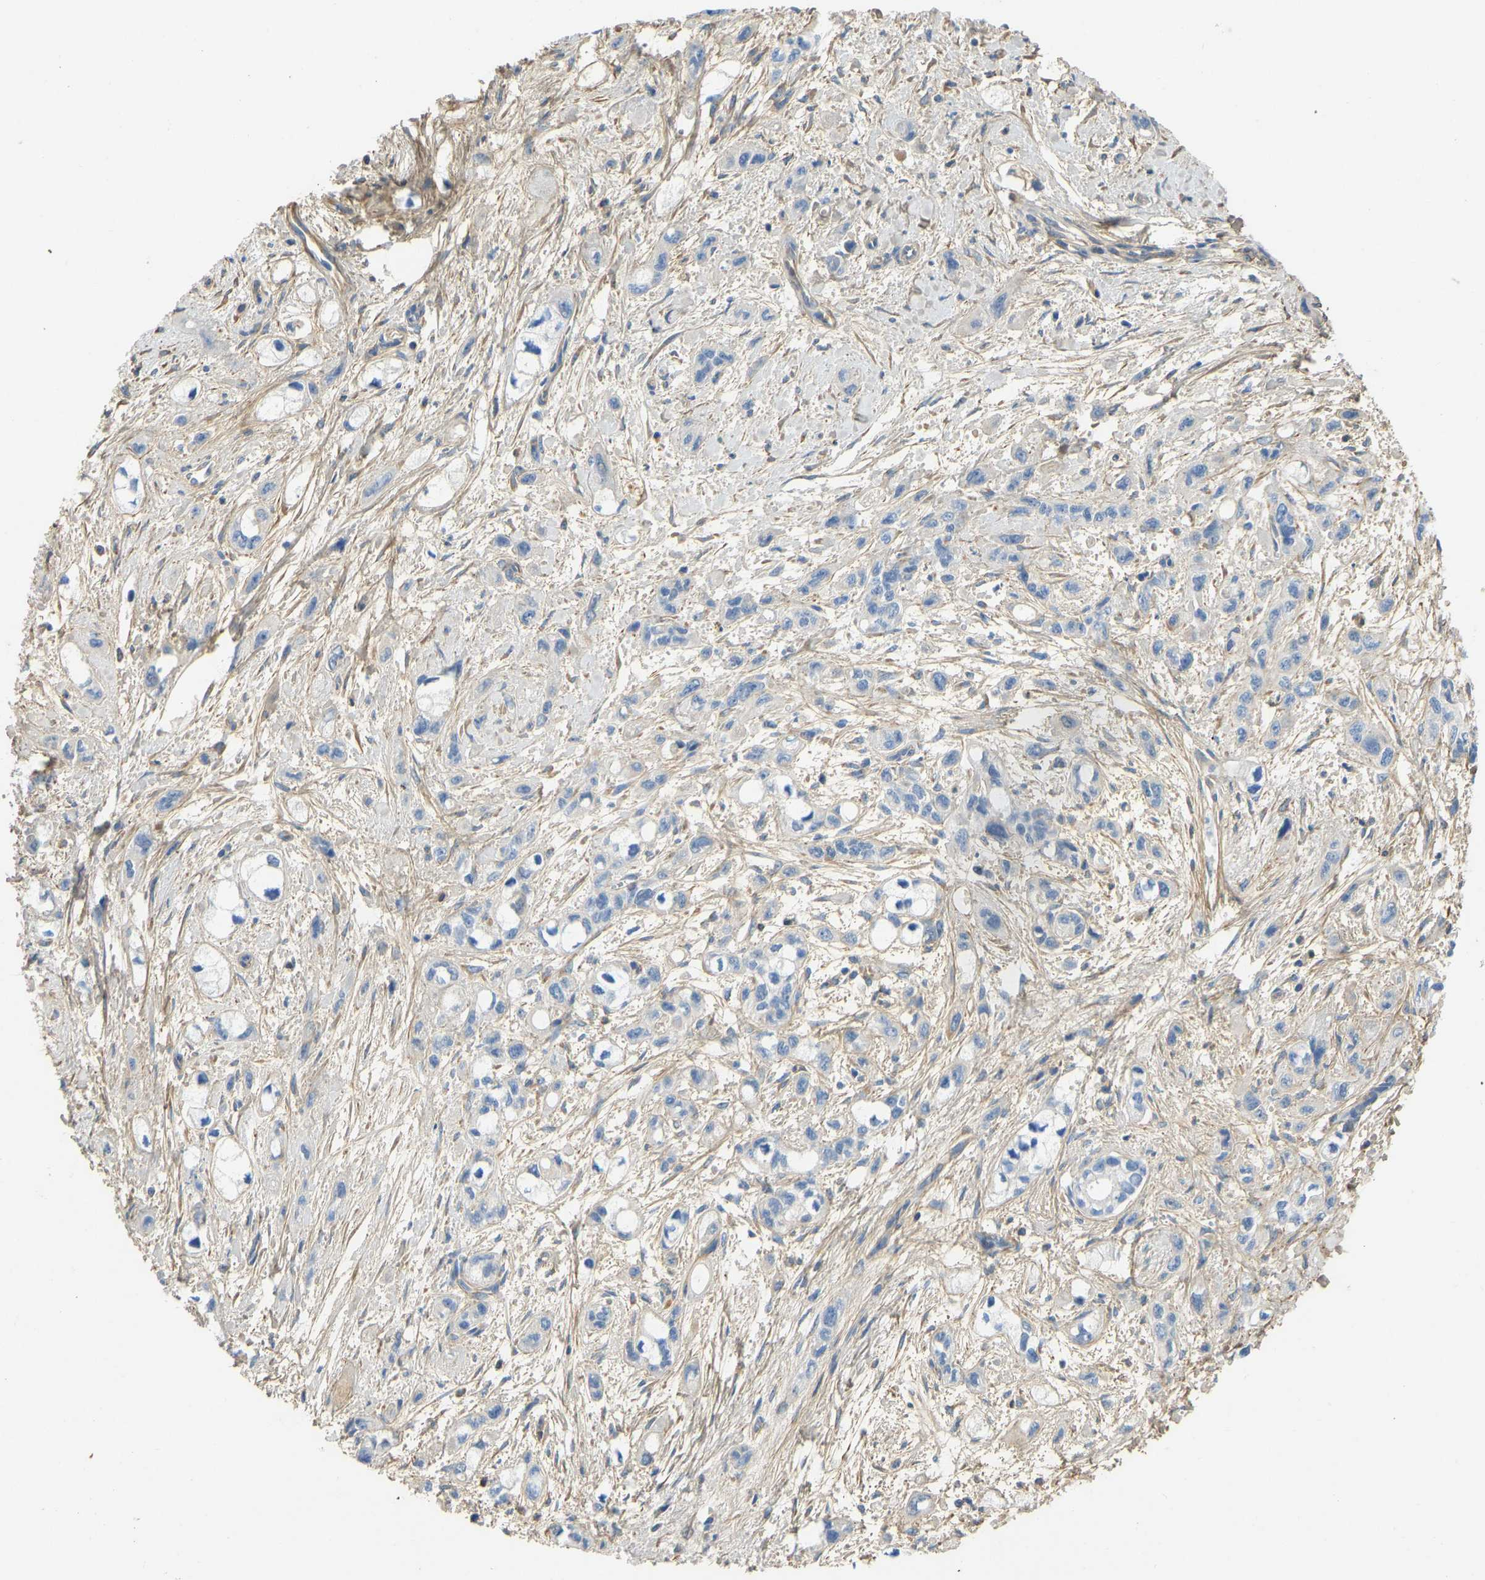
{"staining": {"intensity": "negative", "quantity": "none", "location": "none"}, "tissue": "pancreatic cancer", "cell_type": "Tumor cells", "image_type": "cancer", "snomed": [{"axis": "morphology", "description": "Adenocarcinoma, NOS"}, {"axis": "topography", "description": "Pancreas"}], "caption": "Immunohistochemistry (IHC) photomicrograph of neoplastic tissue: human pancreatic cancer stained with DAB (3,3'-diaminobenzidine) displays no significant protein expression in tumor cells.", "gene": "TECTA", "patient": {"sex": "male", "age": 74}}